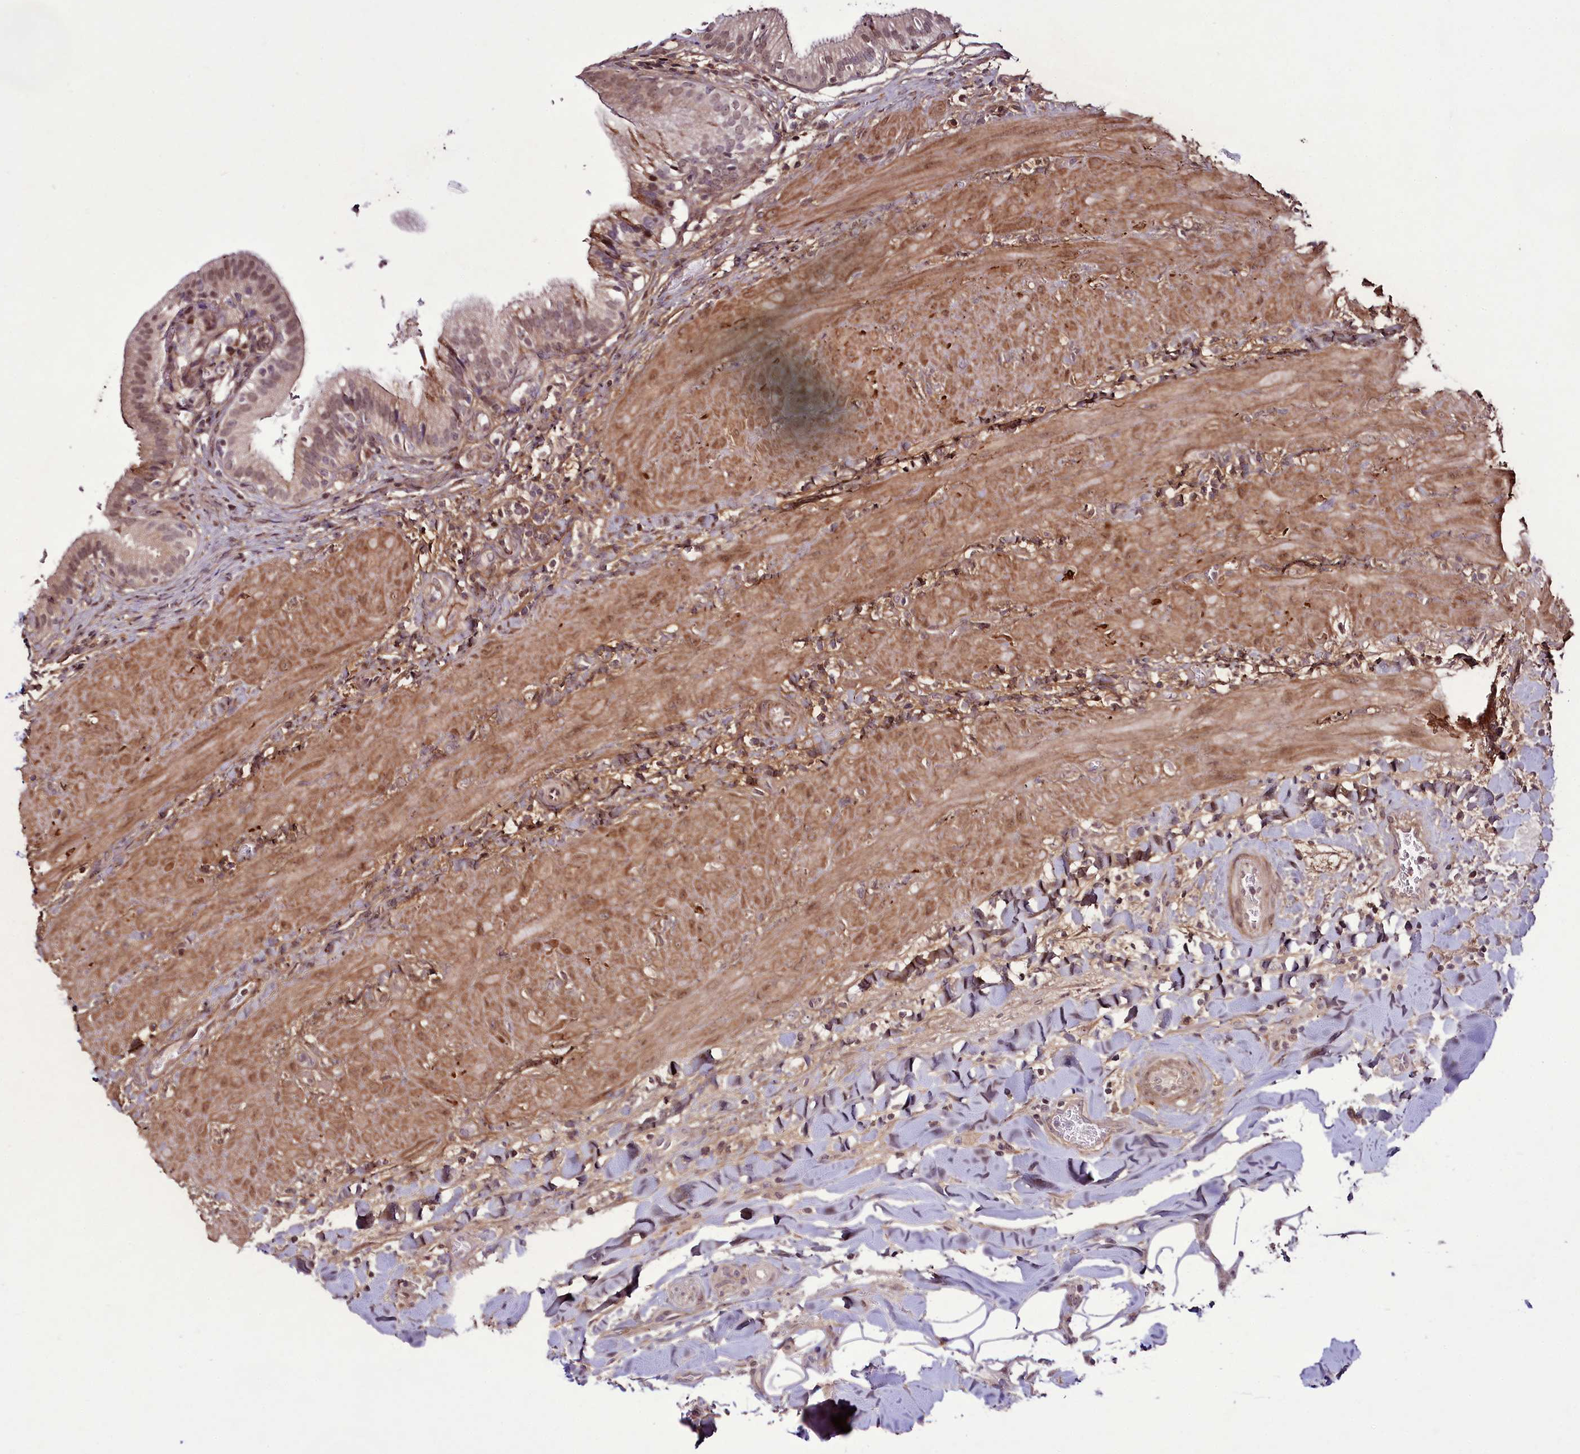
{"staining": {"intensity": "moderate", "quantity": "25%-75%", "location": "cytoplasmic/membranous,nuclear"}, "tissue": "gallbladder", "cell_type": "Glandular cells", "image_type": "normal", "snomed": [{"axis": "morphology", "description": "Normal tissue, NOS"}, {"axis": "topography", "description": "Gallbladder"}], "caption": "Normal gallbladder displays moderate cytoplasmic/membranous,nuclear positivity in approximately 25%-75% of glandular cells, visualized by immunohistochemistry. The protein is shown in brown color, while the nuclei are stained blue.", "gene": "RSBN1", "patient": {"sex": "male", "age": 24}}